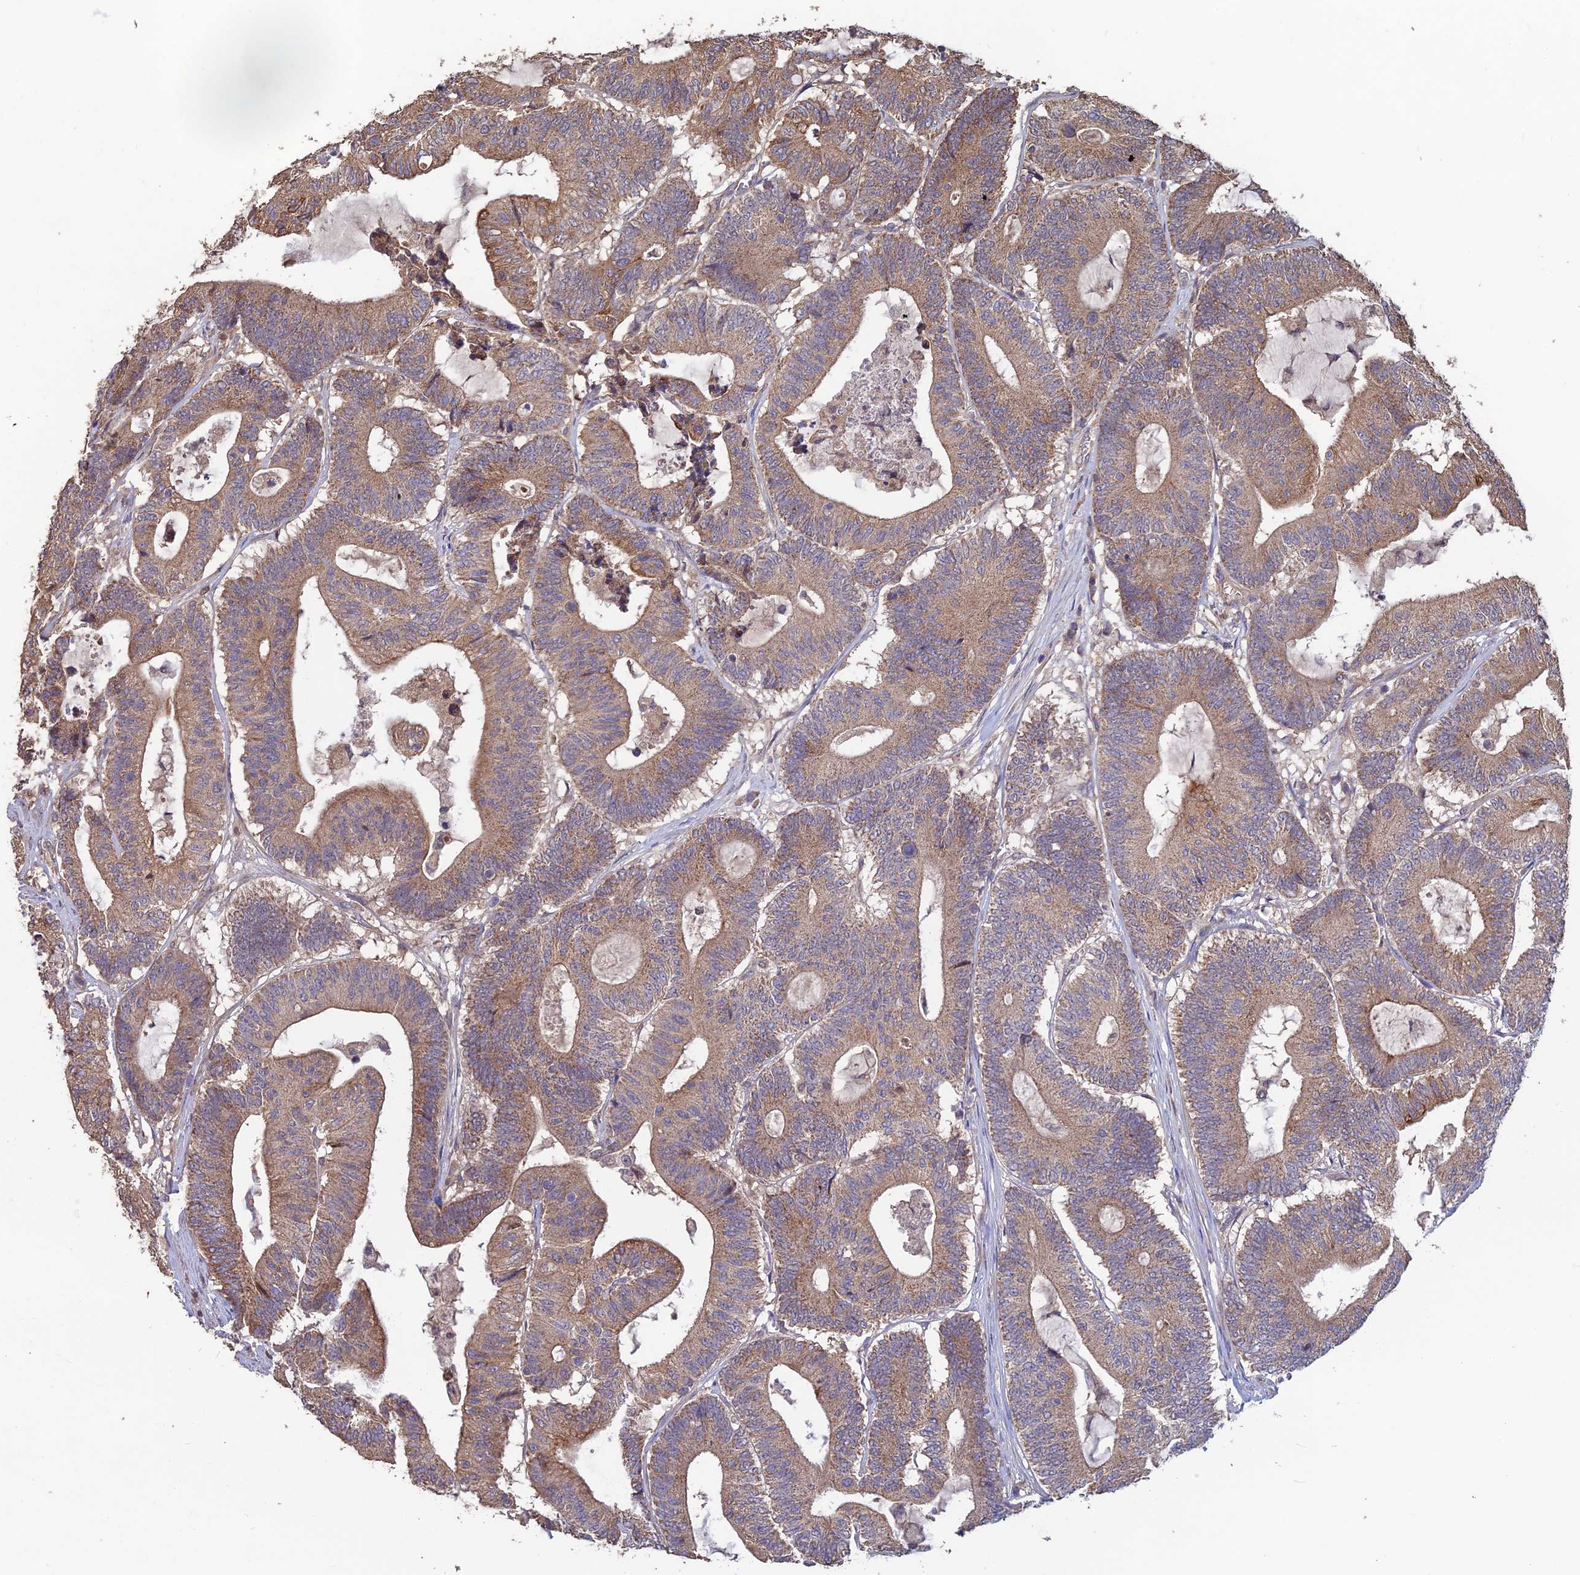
{"staining": {"intensity": "moderate", "quantity": ">75%", "location": "cytoplasmic/membranous"}, "tissue": "colorectal cancer", "cell_type": "Tumor cells", "image_type": "cancer", "snomed": [{"axis": "morphology", "description": "Adenocarcinoma, NOS"}, {"axis": "topography", "description": "Colon"}], "caption": "High-magnification brightfield microscopy of colorectal cancer (adenocarcinoma) stained with DAB (brown) and counterstained with hematoxylin (blue). tumor cells exhibit moderate cytoplasmic/membranous positivity is appreciated in approximately>75% of cells.", "gene": "SHISA5", "patient": {"sex": "female", "age": 84}}